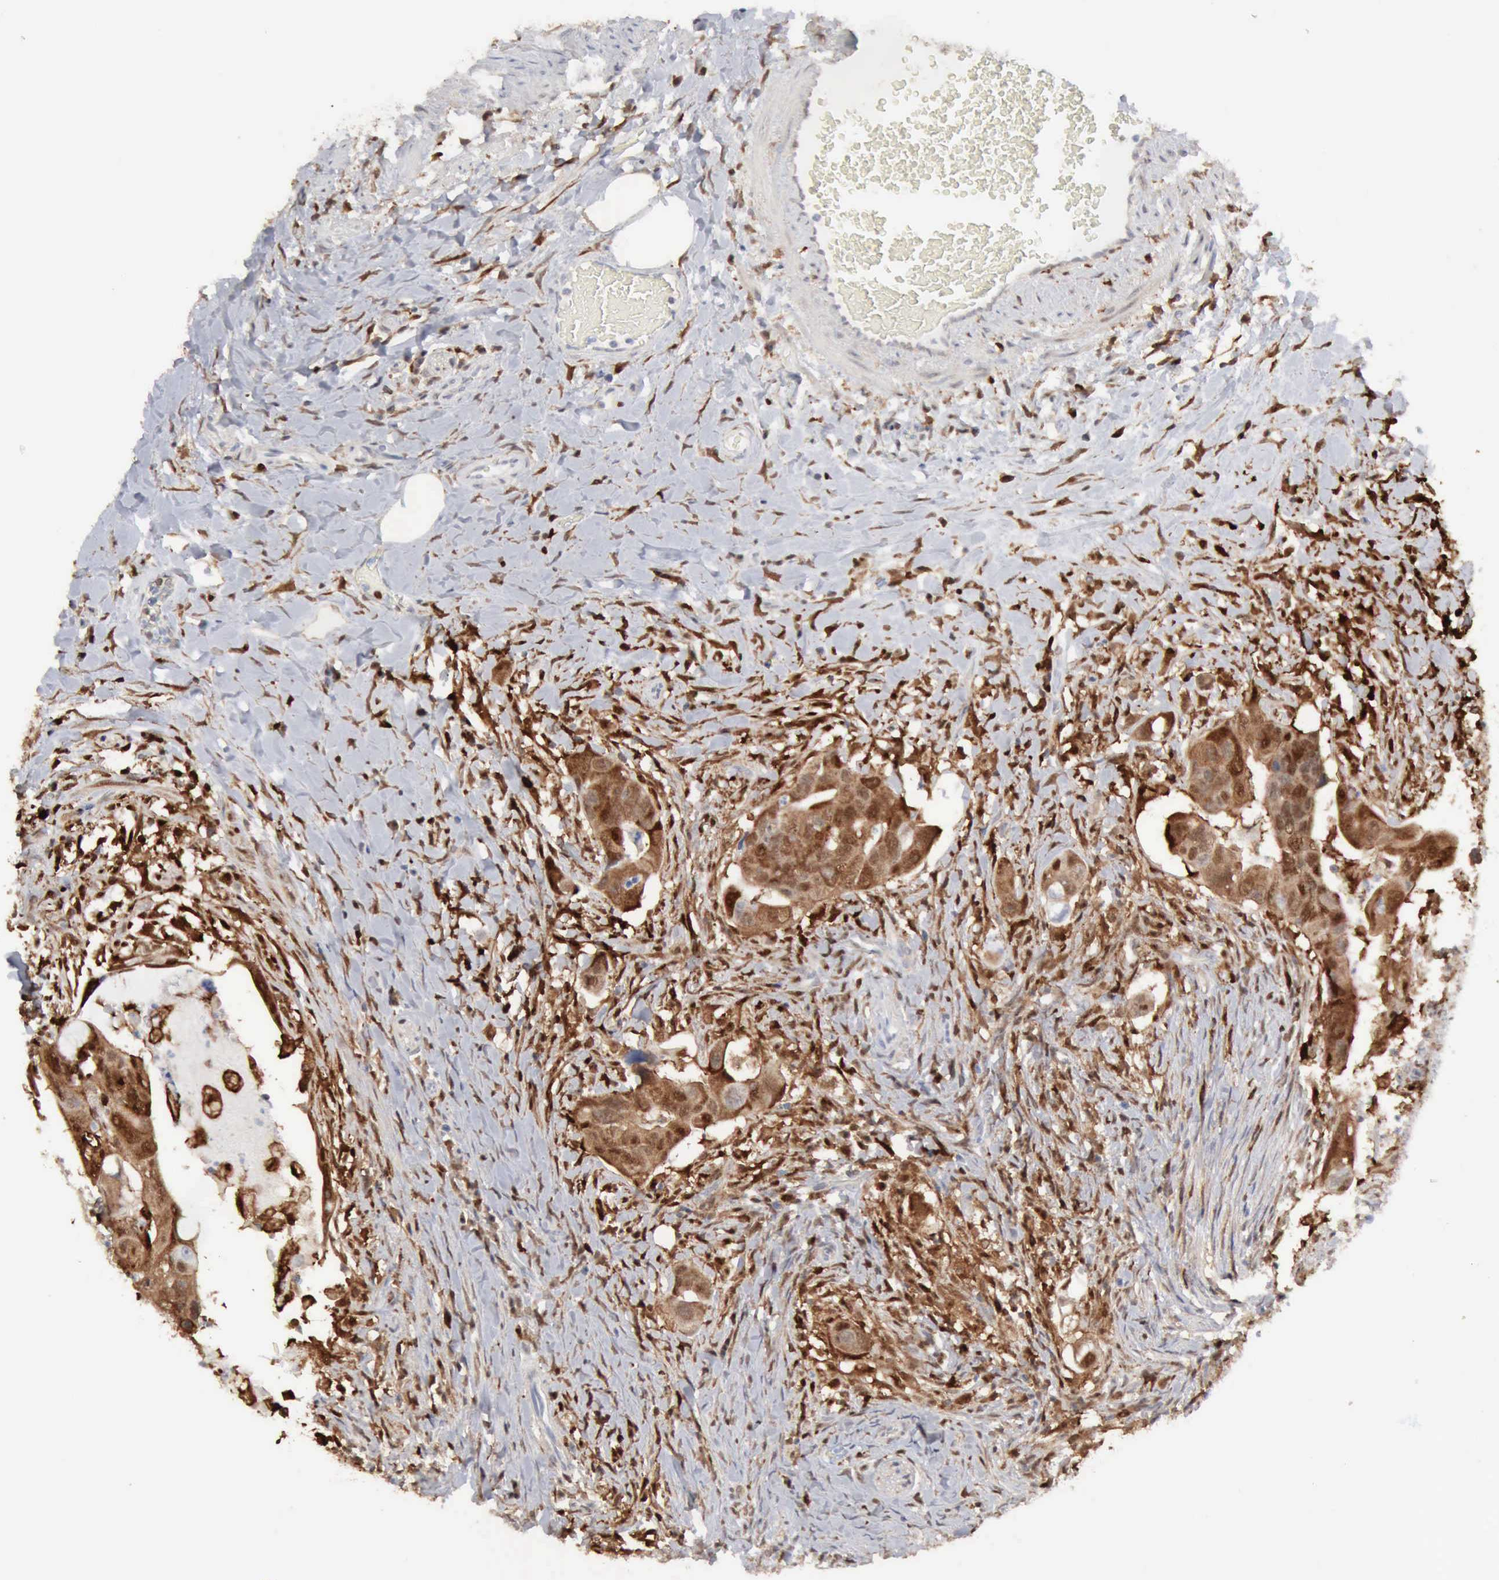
{"staining": {"intensity": "weak", "quantity": "25%-75%", "location": "cytoplasmic/membranous,nuclear"}, "tissue": "colorectal cancer", "cell_type": "Tumor cells", "image_type": "cancer", "snomed": [{"axis": "morphology", "description": "Adenocarcinoma, NOS"}, {"axis": "topography", "description": "Rectum"}], "caption": "Approximately 25%-75% of tumor cells in colorectal cancer (adenocarcinoma) demonstrate weak cytoplasmic/membranous and nuclear protein staining as visualized by brown immunohistochemical staining.", "gene": "STAT1", "patient": {"sex": "male", "age": 53}}